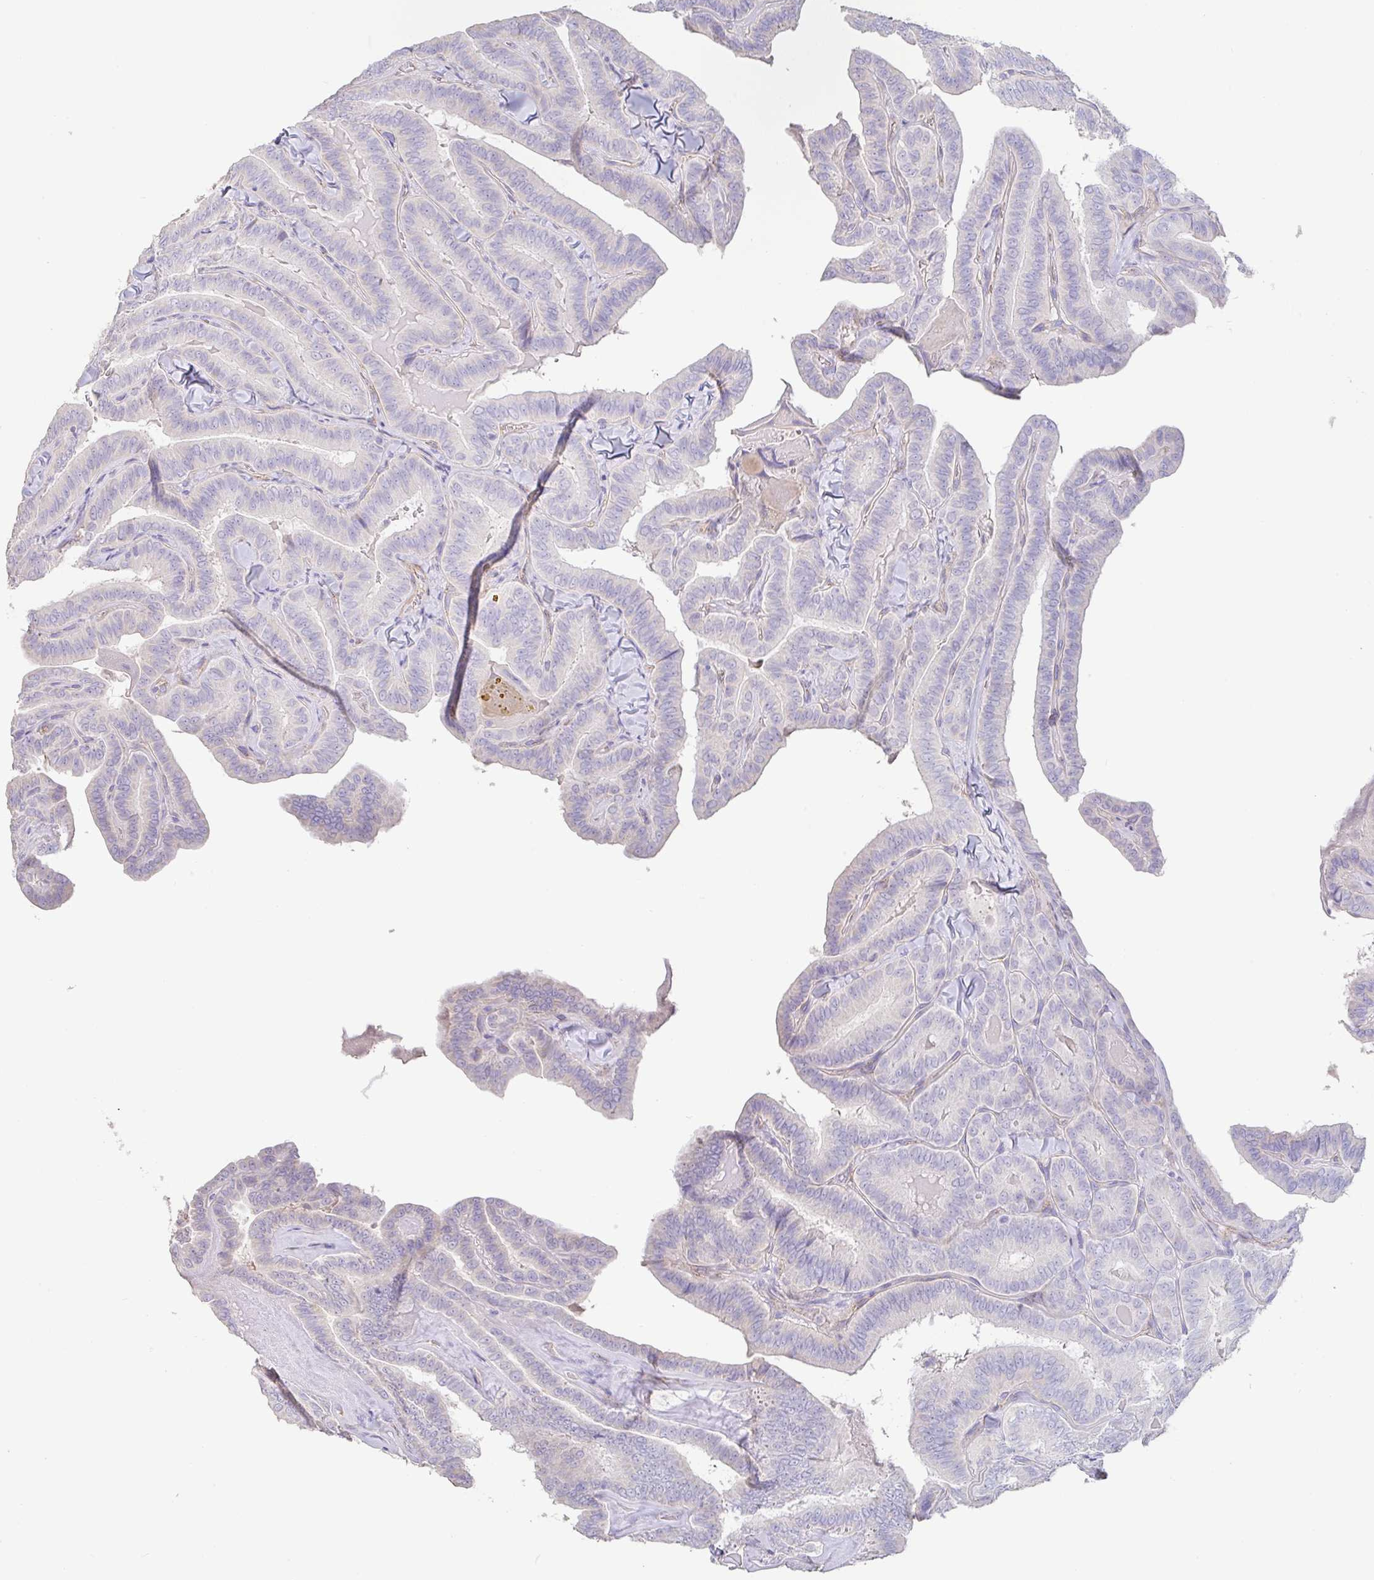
{"staining": {"intensity": "negative", "quantity": "none", "location": "none"}, "tissue": "thyroid cancer", "cell_type": "Tumor cells", "image_type": "cancer", "snomed": [{"axis": "morphology", "description": "Papillary adenocarcinoma, NOS"}, {"axis": "topography", "description": "Thyroid gland"}], "caption": "An immunohistochemistry micrograph of thyroid papillary adenocarcinoma is shown. There is no staining in tumor cells of thyroid papillary adenocarcinoma. (Brightfield microscopy of DAB immunohistochemistry at high magnification).", "gene": "PYGM", "patient": {"sex": "male", "age": 61}}